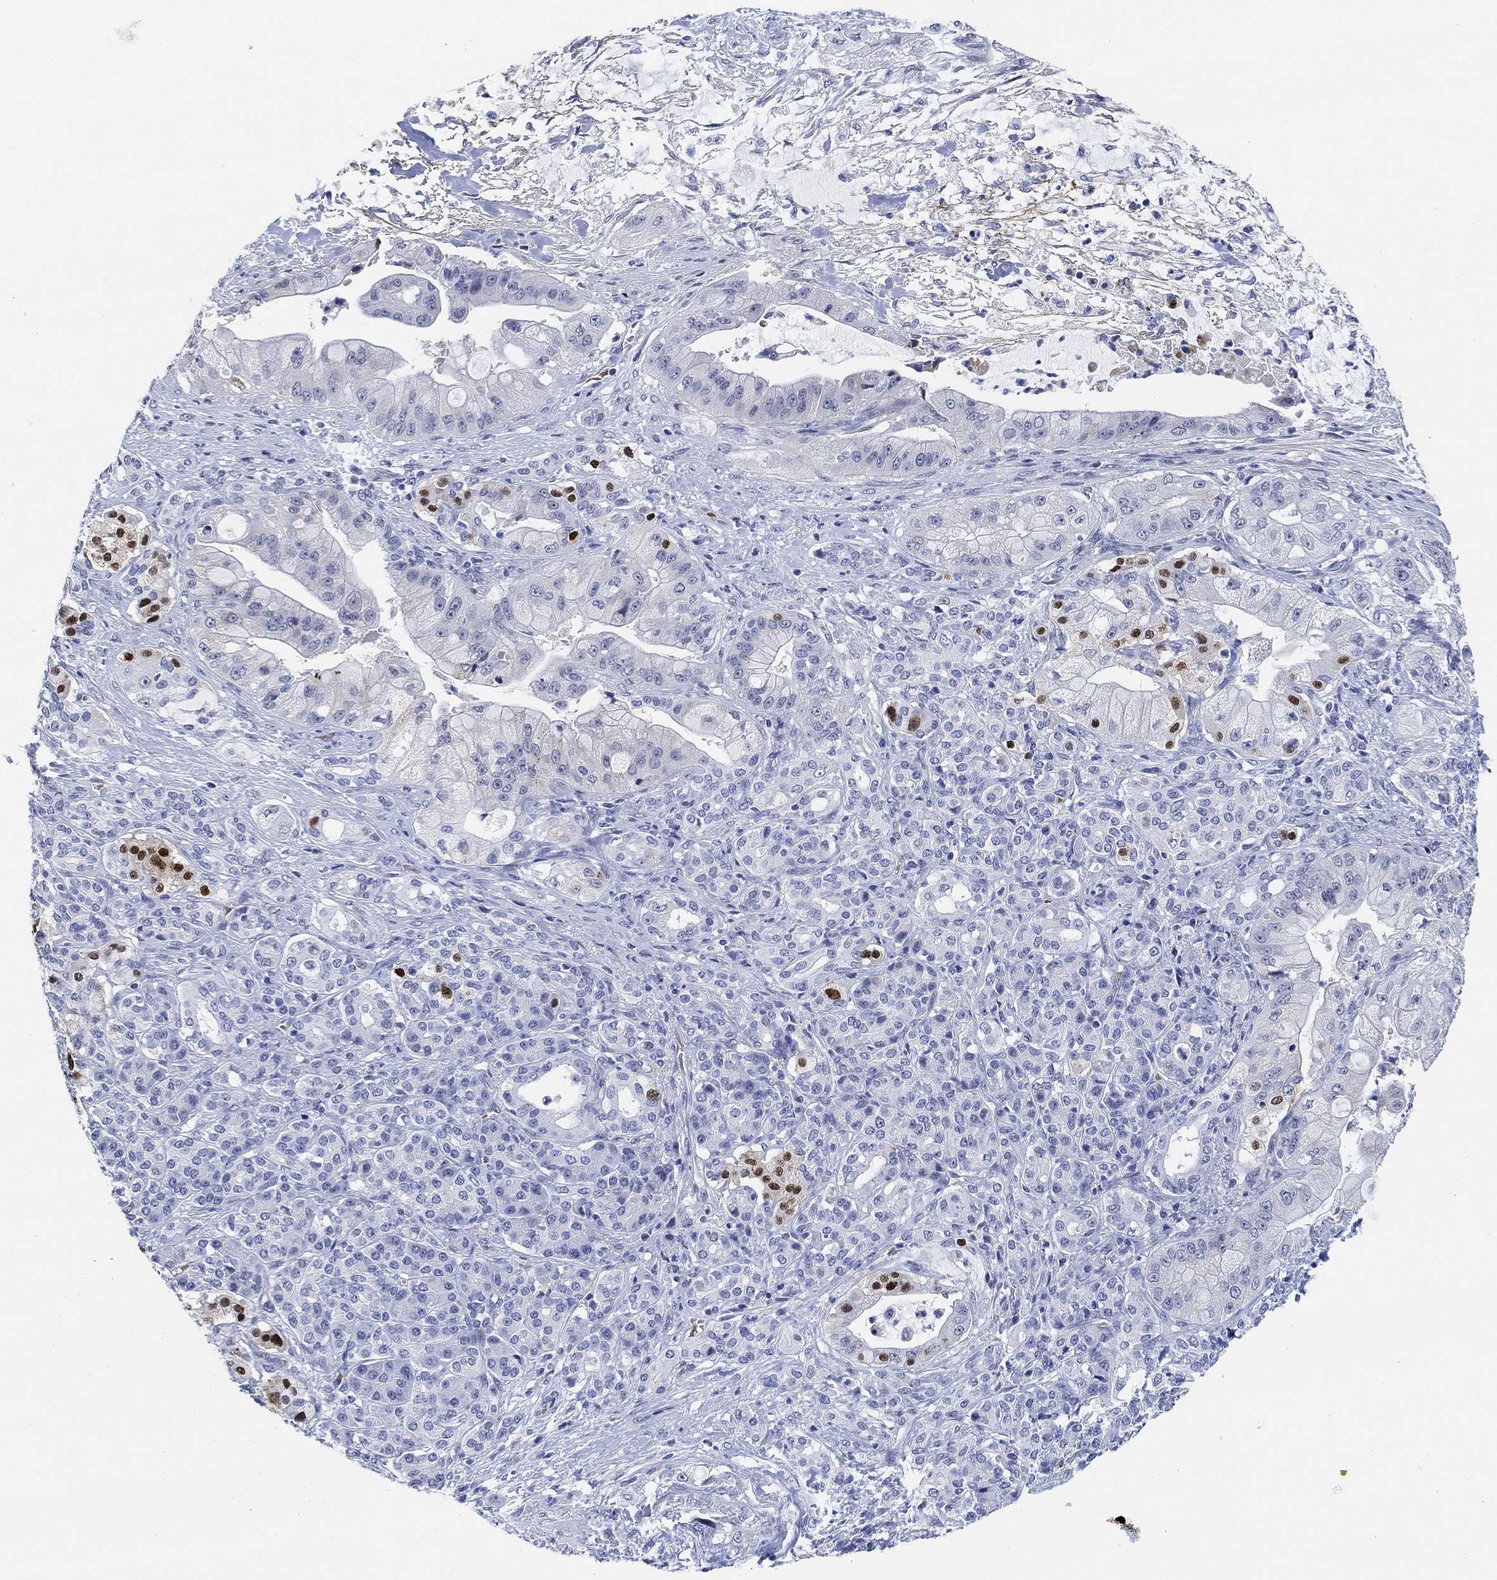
{"staining": {"intensity": "negative", "quantity": "none", "location": "none"}, "tissue": "pancreatic cancer", "cell_type": "Tumor cells", "image_type": "cancer", "snomed": [{"axis": "morphology", "description": "Normal tissue, NOS"}, {"axis": "morphology", "description": "Inflammation, NOS"}, {"axis": "morphology", "description": "Adenocarcinoma, NOS"}, {"axis": "topography", "description": "Pancreas"}], "caption": "There is no significant expression in tumor cells of pancreatic adenocarcinoma.", "gene": "PAX6", "patient": {"sex": "male", "age": 57}}